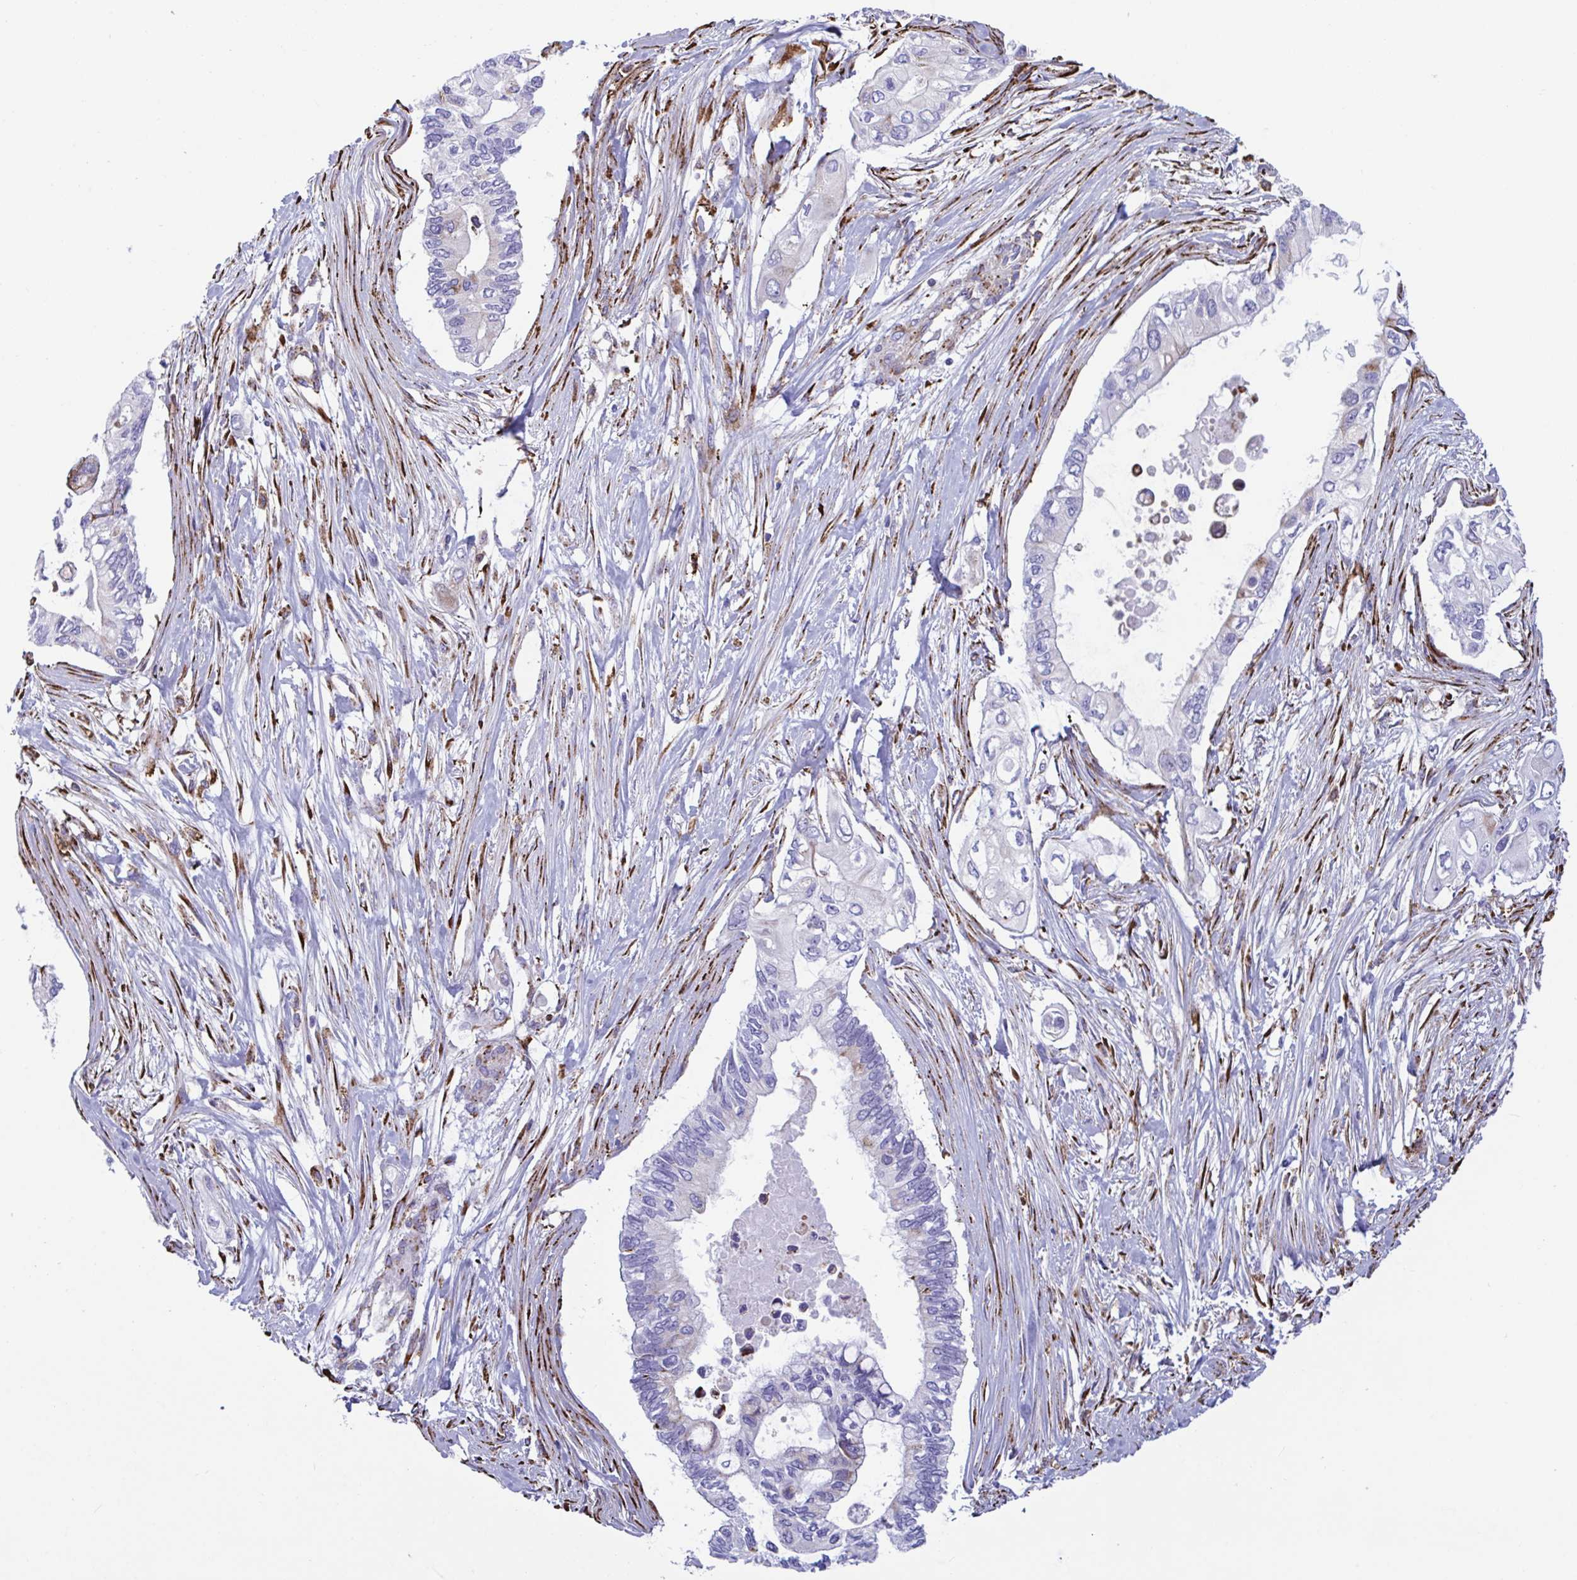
{"staining": {"intensity": "moderate", "quantity": "<25%", "location": "cytoplasmic/membranous"}, "tissue": "pancreatic cancer", "cell_type": "Tumor cells", "image_type": "cancer", "snomed": [{"axis": "morphology", "description": "Adenocarcinoma, NOS"}, {"axis": "topography", "description": "Pancreas"}], "caption": "High-magnification brightfield microscopy of pancreatic cancer stained with DAB (3,3'-diaminobenzidine) (brown) and counterstained with hematoxylin (blue). tumor cells exhibit moderate cytoplasmic/membranous staining is seen in about<25% of cells.", "gene": "PEAK3", "patient": {"sex": "female", "age": 63}}